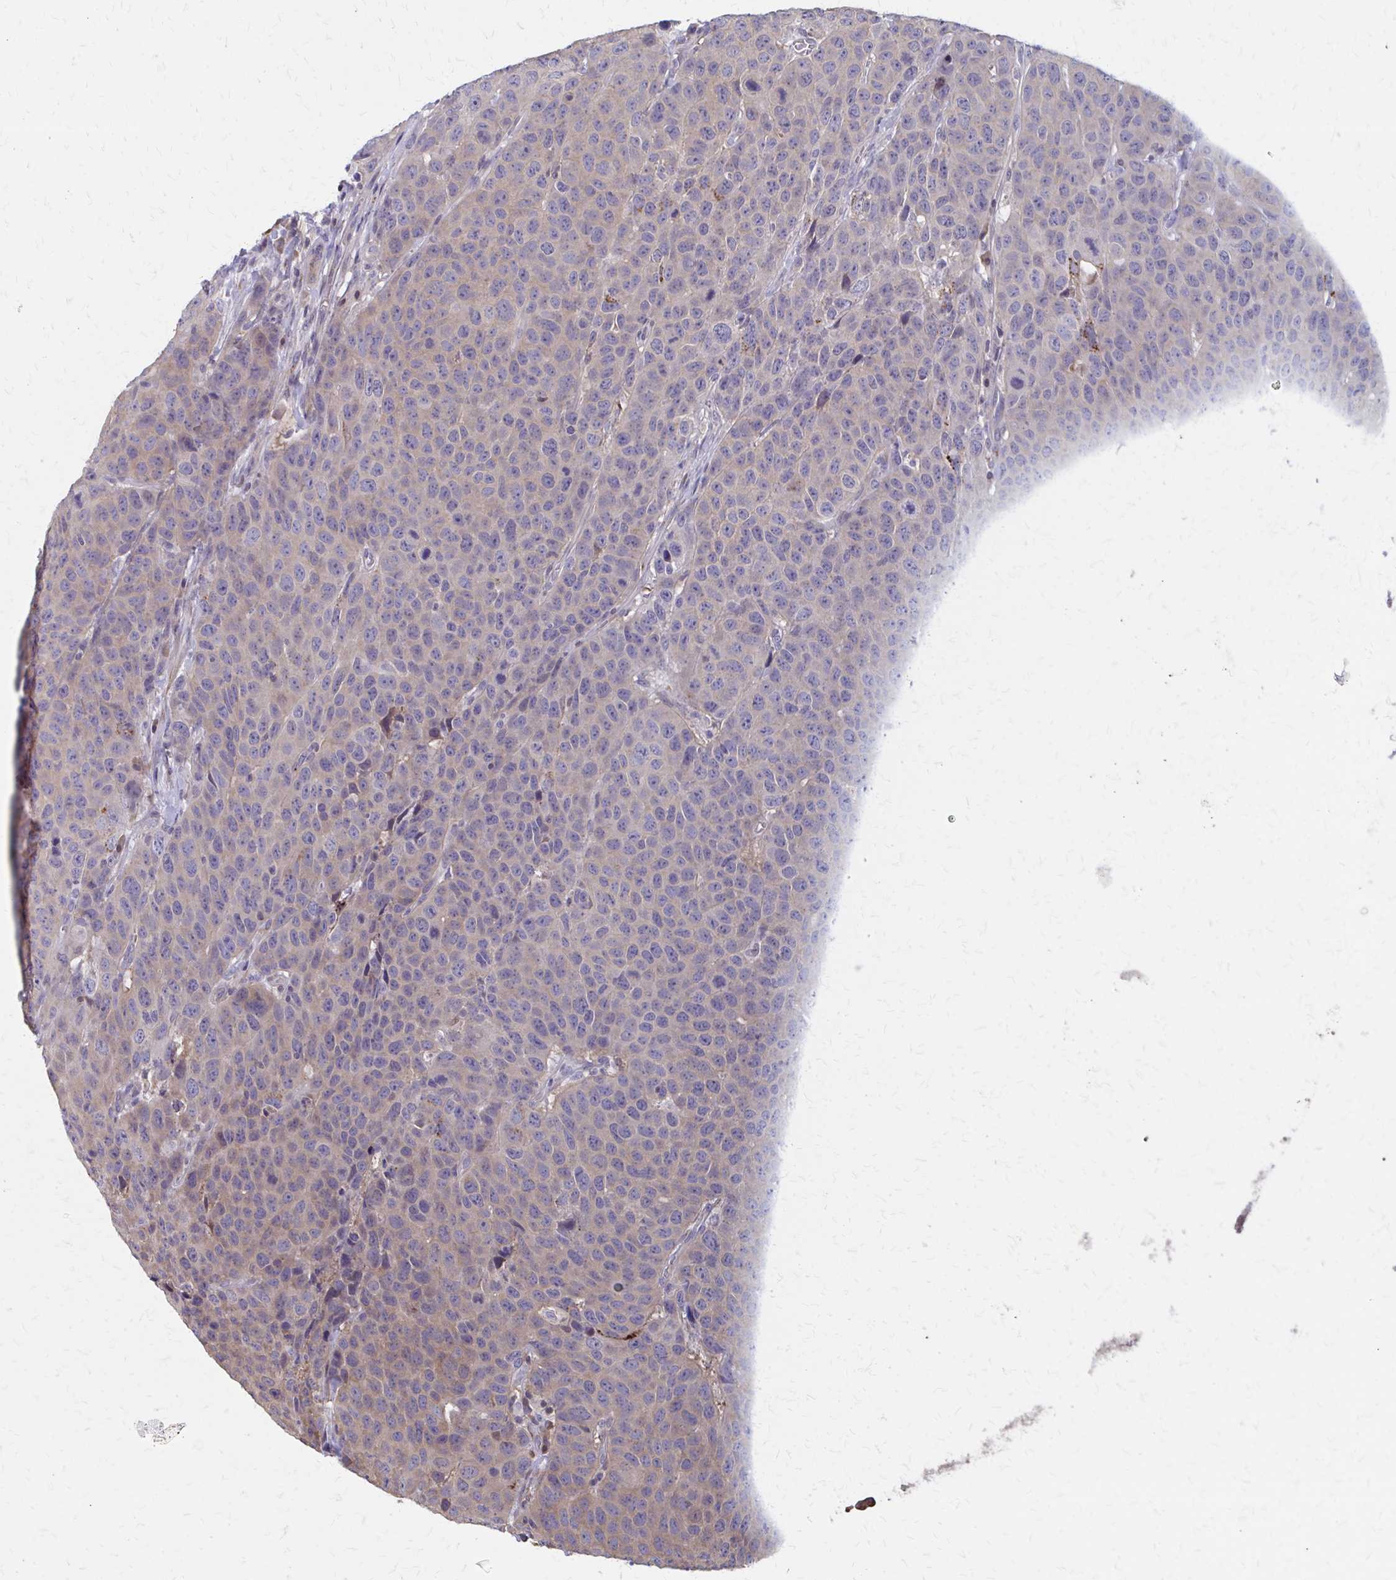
{"staining": {"intensity": "weak", "quantity": "25%-75%", "location": "cytoplasmic/membranous"}, "tissue": "head and neck cancer", "cell_type": "Tumor cells", "image_type": "cancer", "snomed": [{"axis": "morphology", "description": "Squamous cell carcinoma, NOS"}, {"axis": "topography", "description": "Head-Neck"}], "caption": "This photomicrograph shows immunohistochemistry staining of squamous cell carcinoma (head and neck), with low weak cytoplasmic/membranous expression in approximately 25%-75% of tumor cells.", "gene": "IFI44L", "patient": {"sex": "male", "age": 66}}